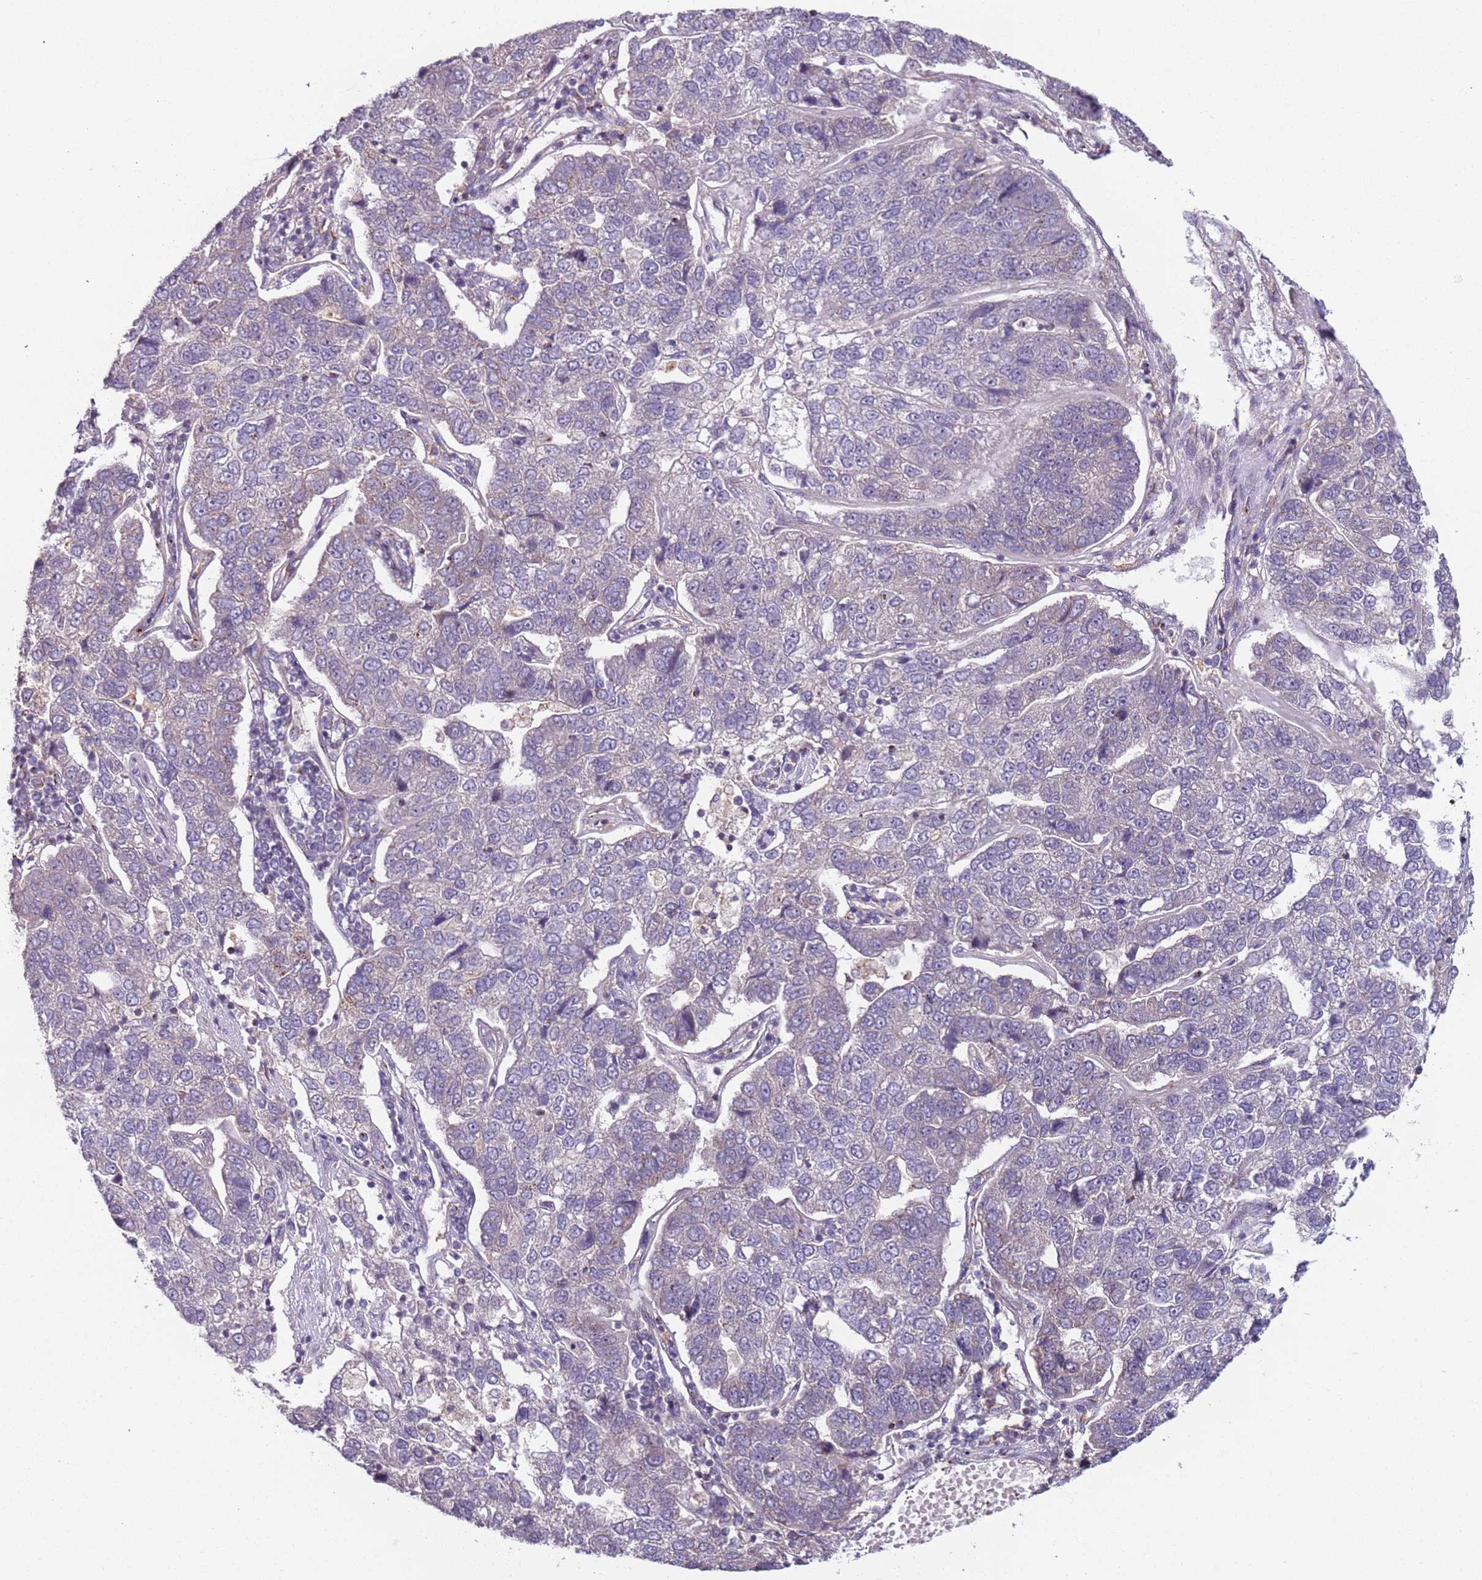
{"staining": {"intensity": "negative", "quantity": "none", "location": "none"}, "tissue": "pancreatic cancer", "cell_type": "Tumor cells", "image_type": "cancer", "snomed": [{"axis": "morphology", "description": "Adenocarcinoma, NOS"}, {"axis": "topography", "description": "Pancreas"}], "caption": "An immunohistochemistry (IHC) photomicrograph of pancreatic cancer is shown. There is no staining in tumor cells of pancreatic cancer. Nuclei are stained in blue.", "gene": "AKTIP", "patient": {"sex": "female", "age": 61}}